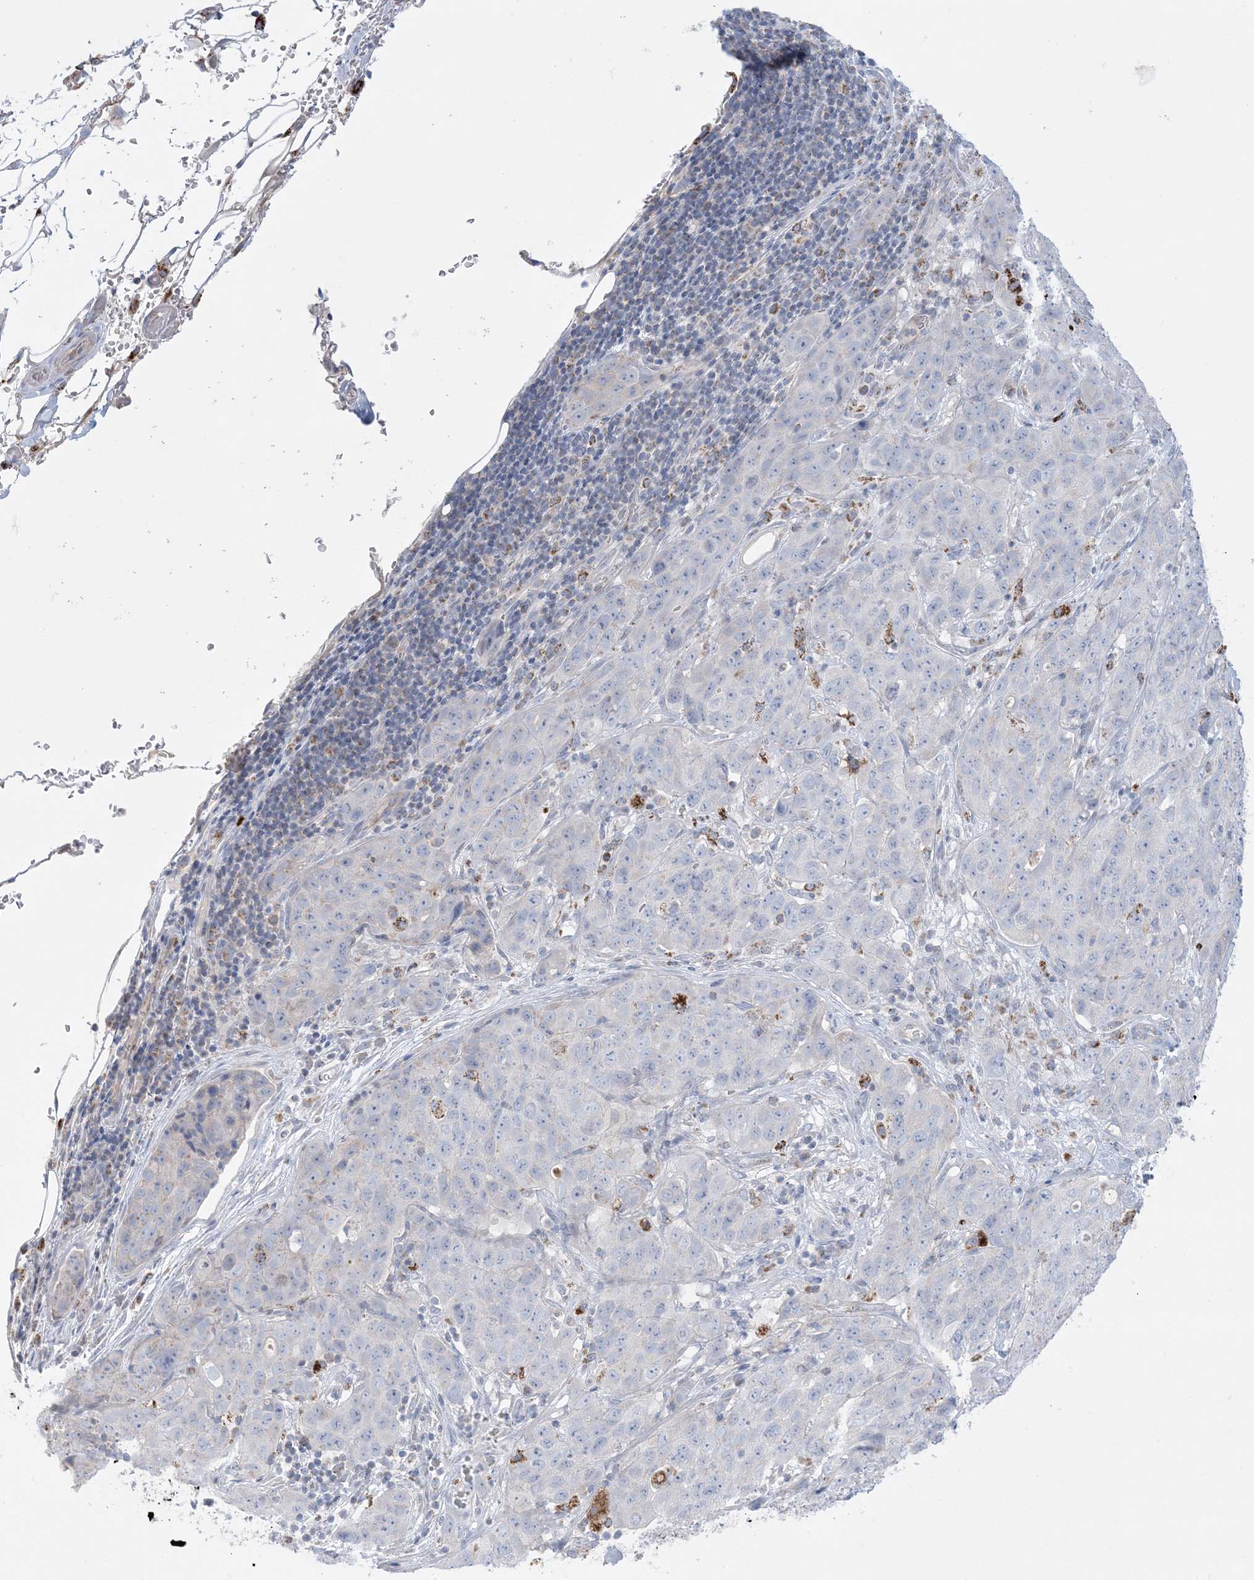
{"staining": {"intensity": "negative", "quantity": "none", "location": "none"}, "tissue": "stomach cancer", "cell_type": "Tumor cells", "image_type": "cancer", "snomed": [{"axis": "morphology", "description": "Normal tissue, NOS"}, {"axis": "morphology", "description": "Adenocarcinoma, NOS"}, {"axis": "topography", "description": "Lymph node"}, {"axis": "topography", "description": "Stomach"}], "caption": "Histopathology image shows no significant protein positivity in tumor cells of stomach cancer.", "gene": "KCTD6", "patient": {"sex": "male", "age": 48}}